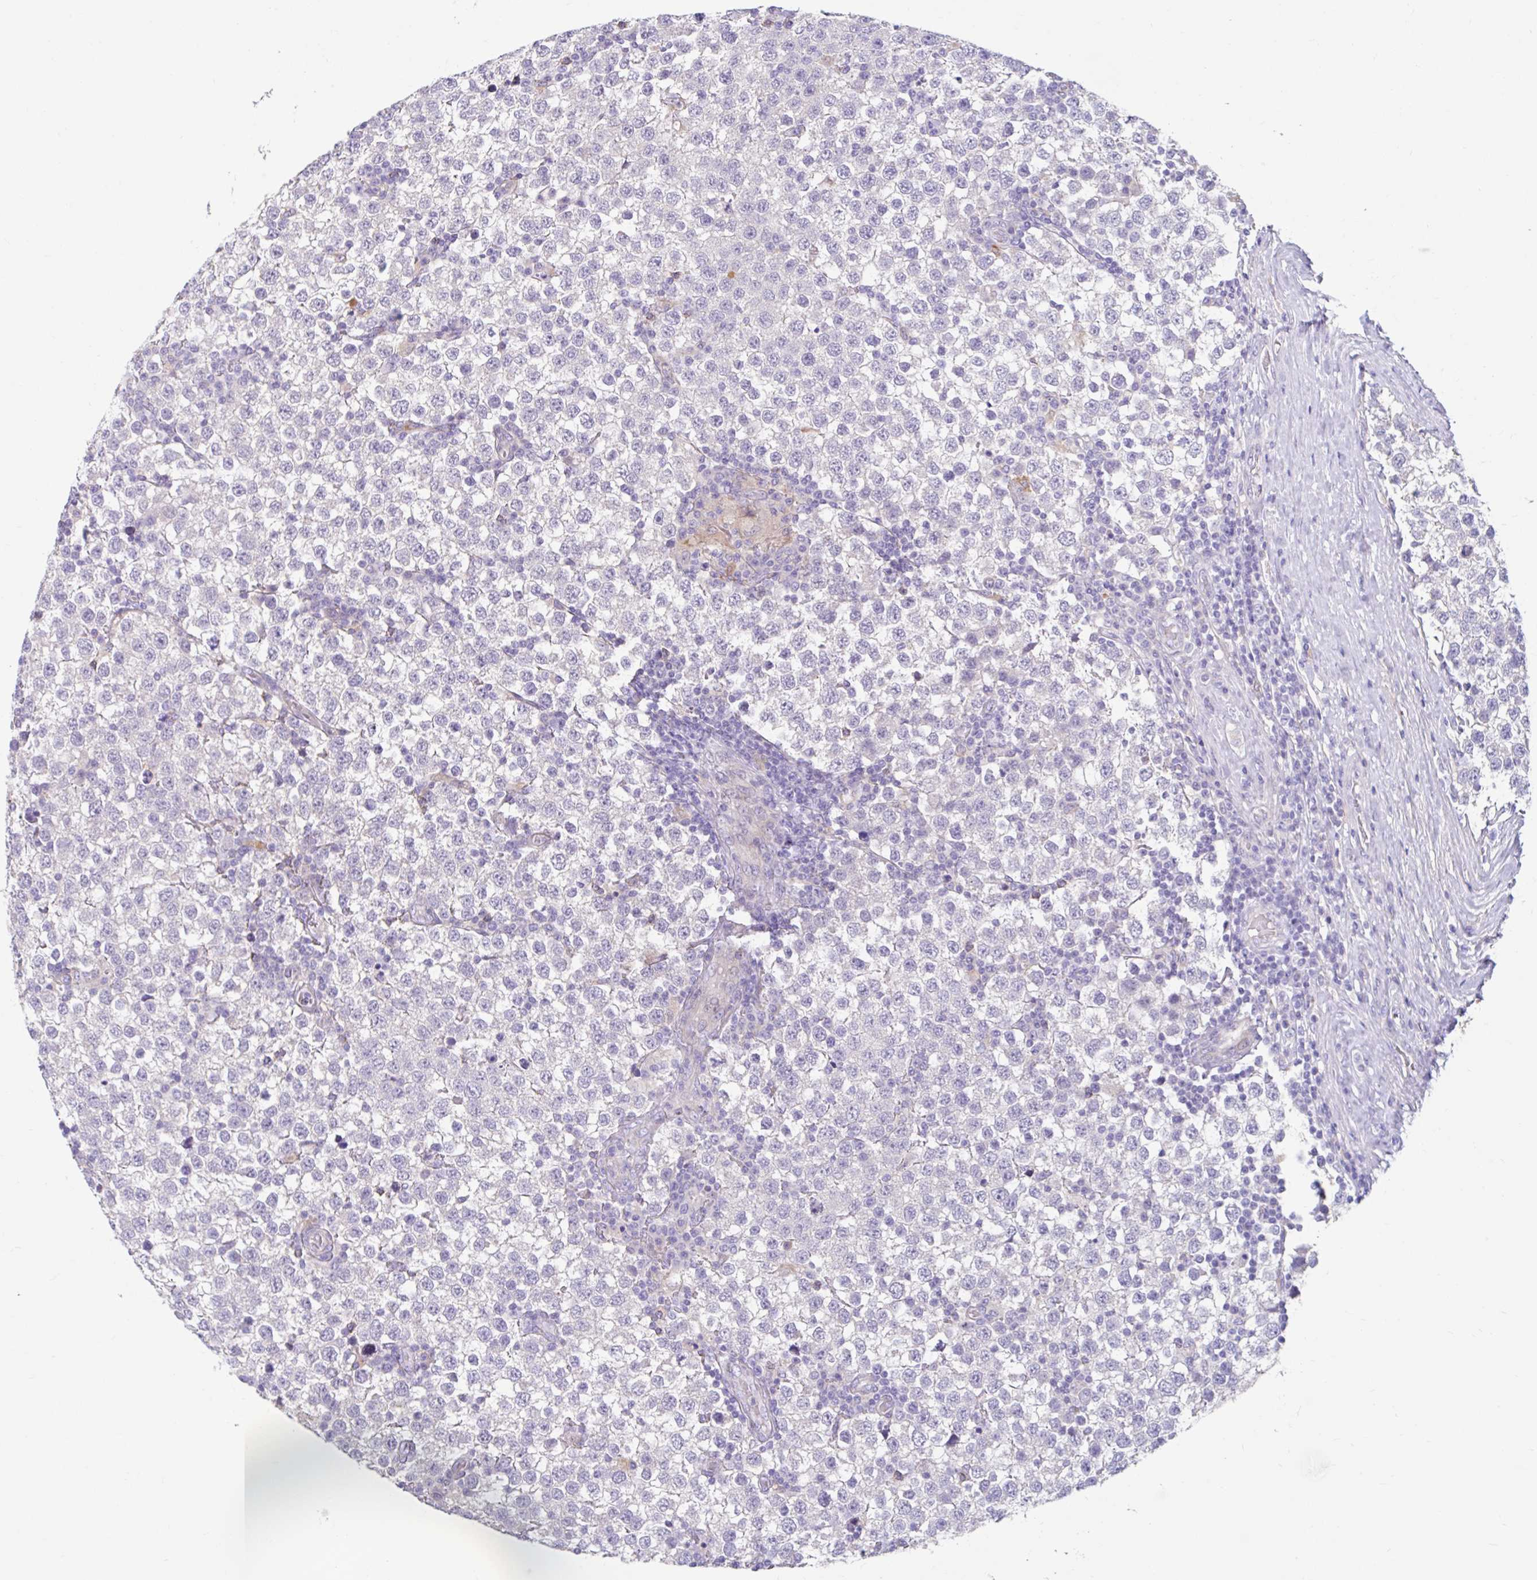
{"staining": {"intensity": "negative", "quantity": "none", "location": "none"}, "tissue": "testis cancer", "cell_type": "Tumor cells", "image_type": "cancer", "snomed": [{"axis": "morphology", "description": "Seminoma, NOS"}, {"axis": "topography", "description": "Testis"}], "caption": "This is an immunohistochemistry (IHC) micrograph of seminoma (testis). There is no expression in tumor cells.", "gene": "ZNF33A", "patient": {"sex": "male", "age": 34}}